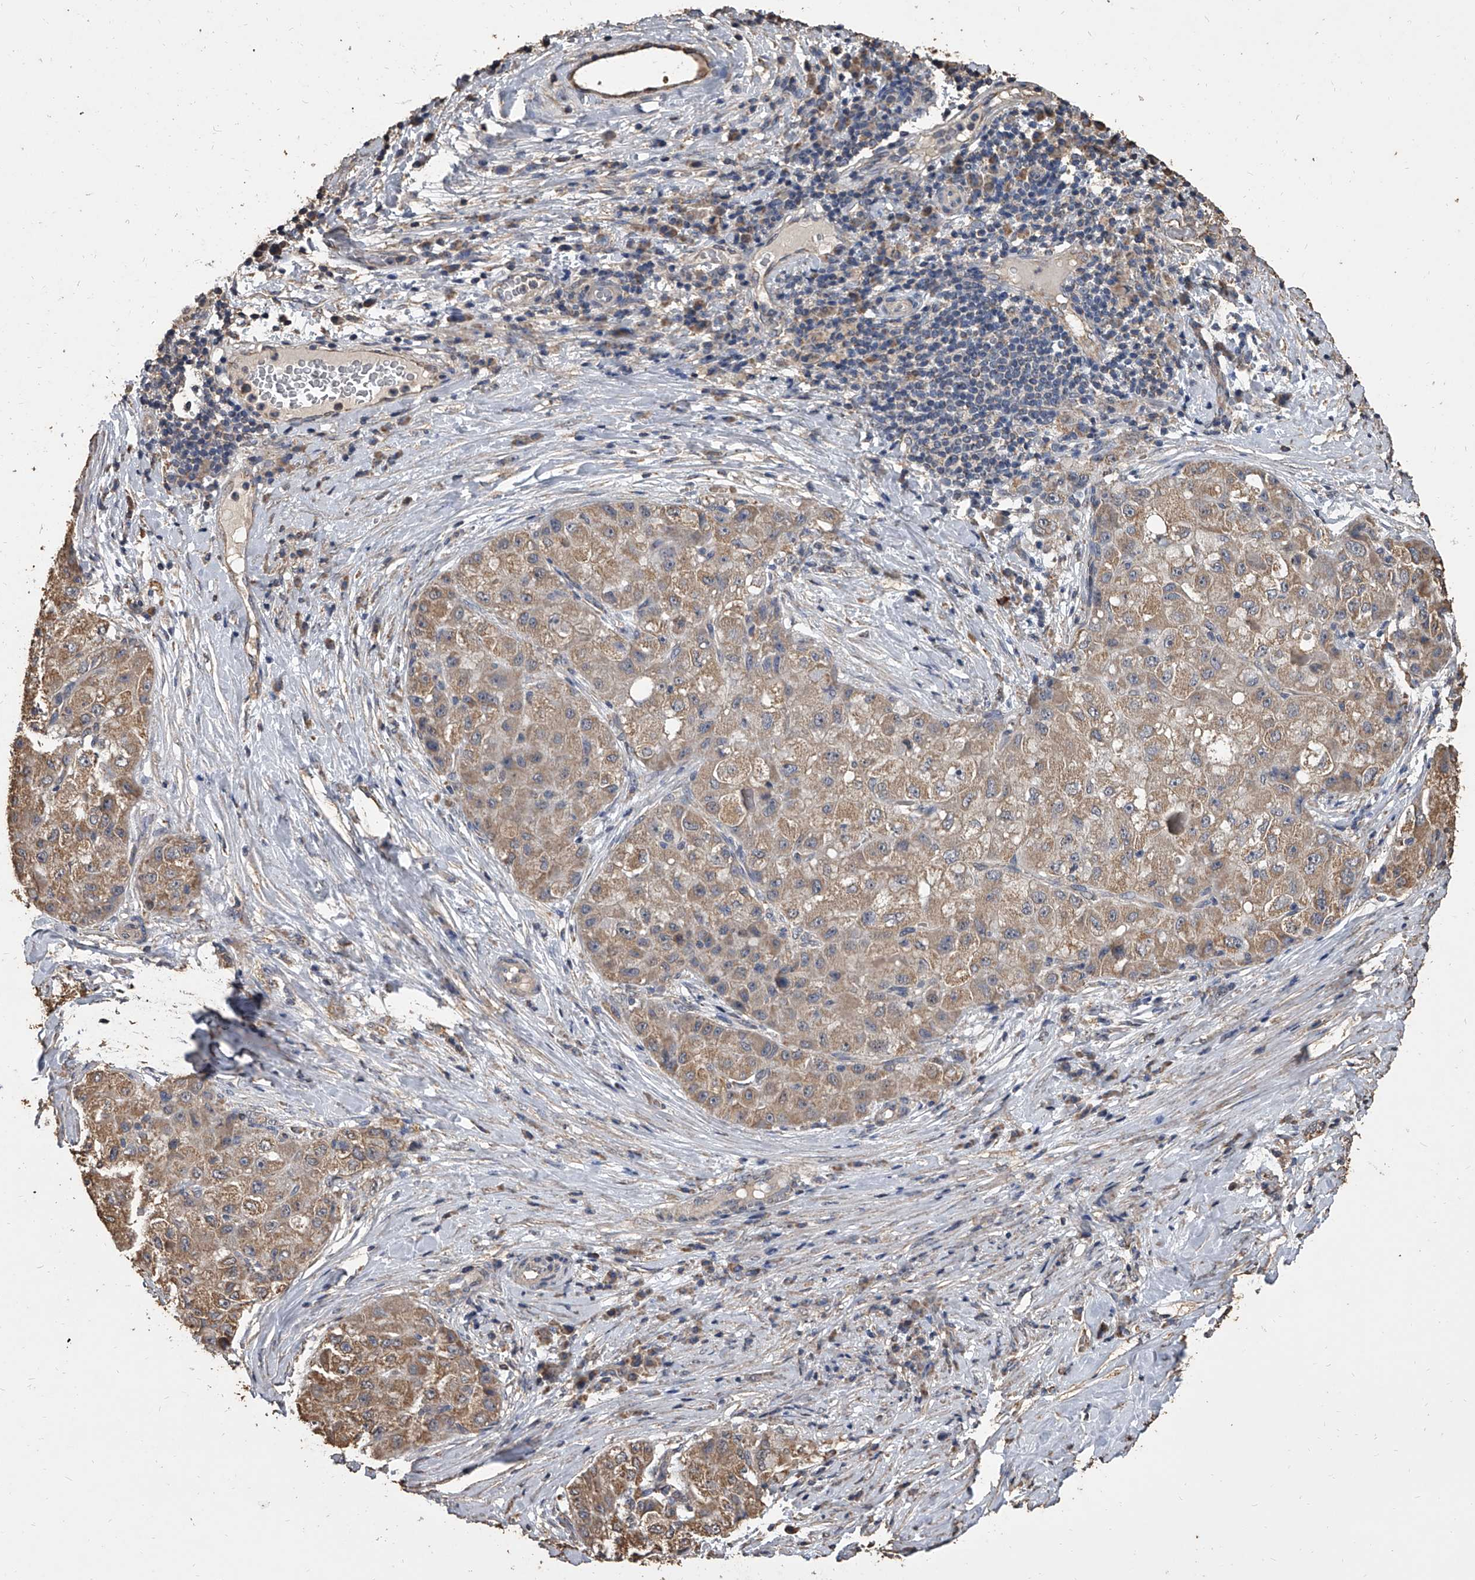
{"staining": {"intensity": "moderate", "quantity": ">75%", "location": "cytoplasmic/membranous"}, "tissue": "liver cancer", "cell_type": "Tumor cells", "image_type": "cancer", "snomed": [{"axis": "morphology", "description": "Carcinoma, Hepatocellular, NOS"}, {"axis": "topography", "description": "Liver"}], "caption": "IHC staining of liver hepatocellular carcinoma, which demonstrates medium levels of moderate cytoplasmic/membranous staining in about >75% of tumor cells indicating moderate cytoplasmic/membranous protein expression. The staining was performed using DAB (3,3'-diaminobenzidine) (brown) for protein detection and nuclei were counterstained in hematoxylin (blue).", "gene": "MRPL28", "patient": {"sex": "male", "age": 80}}